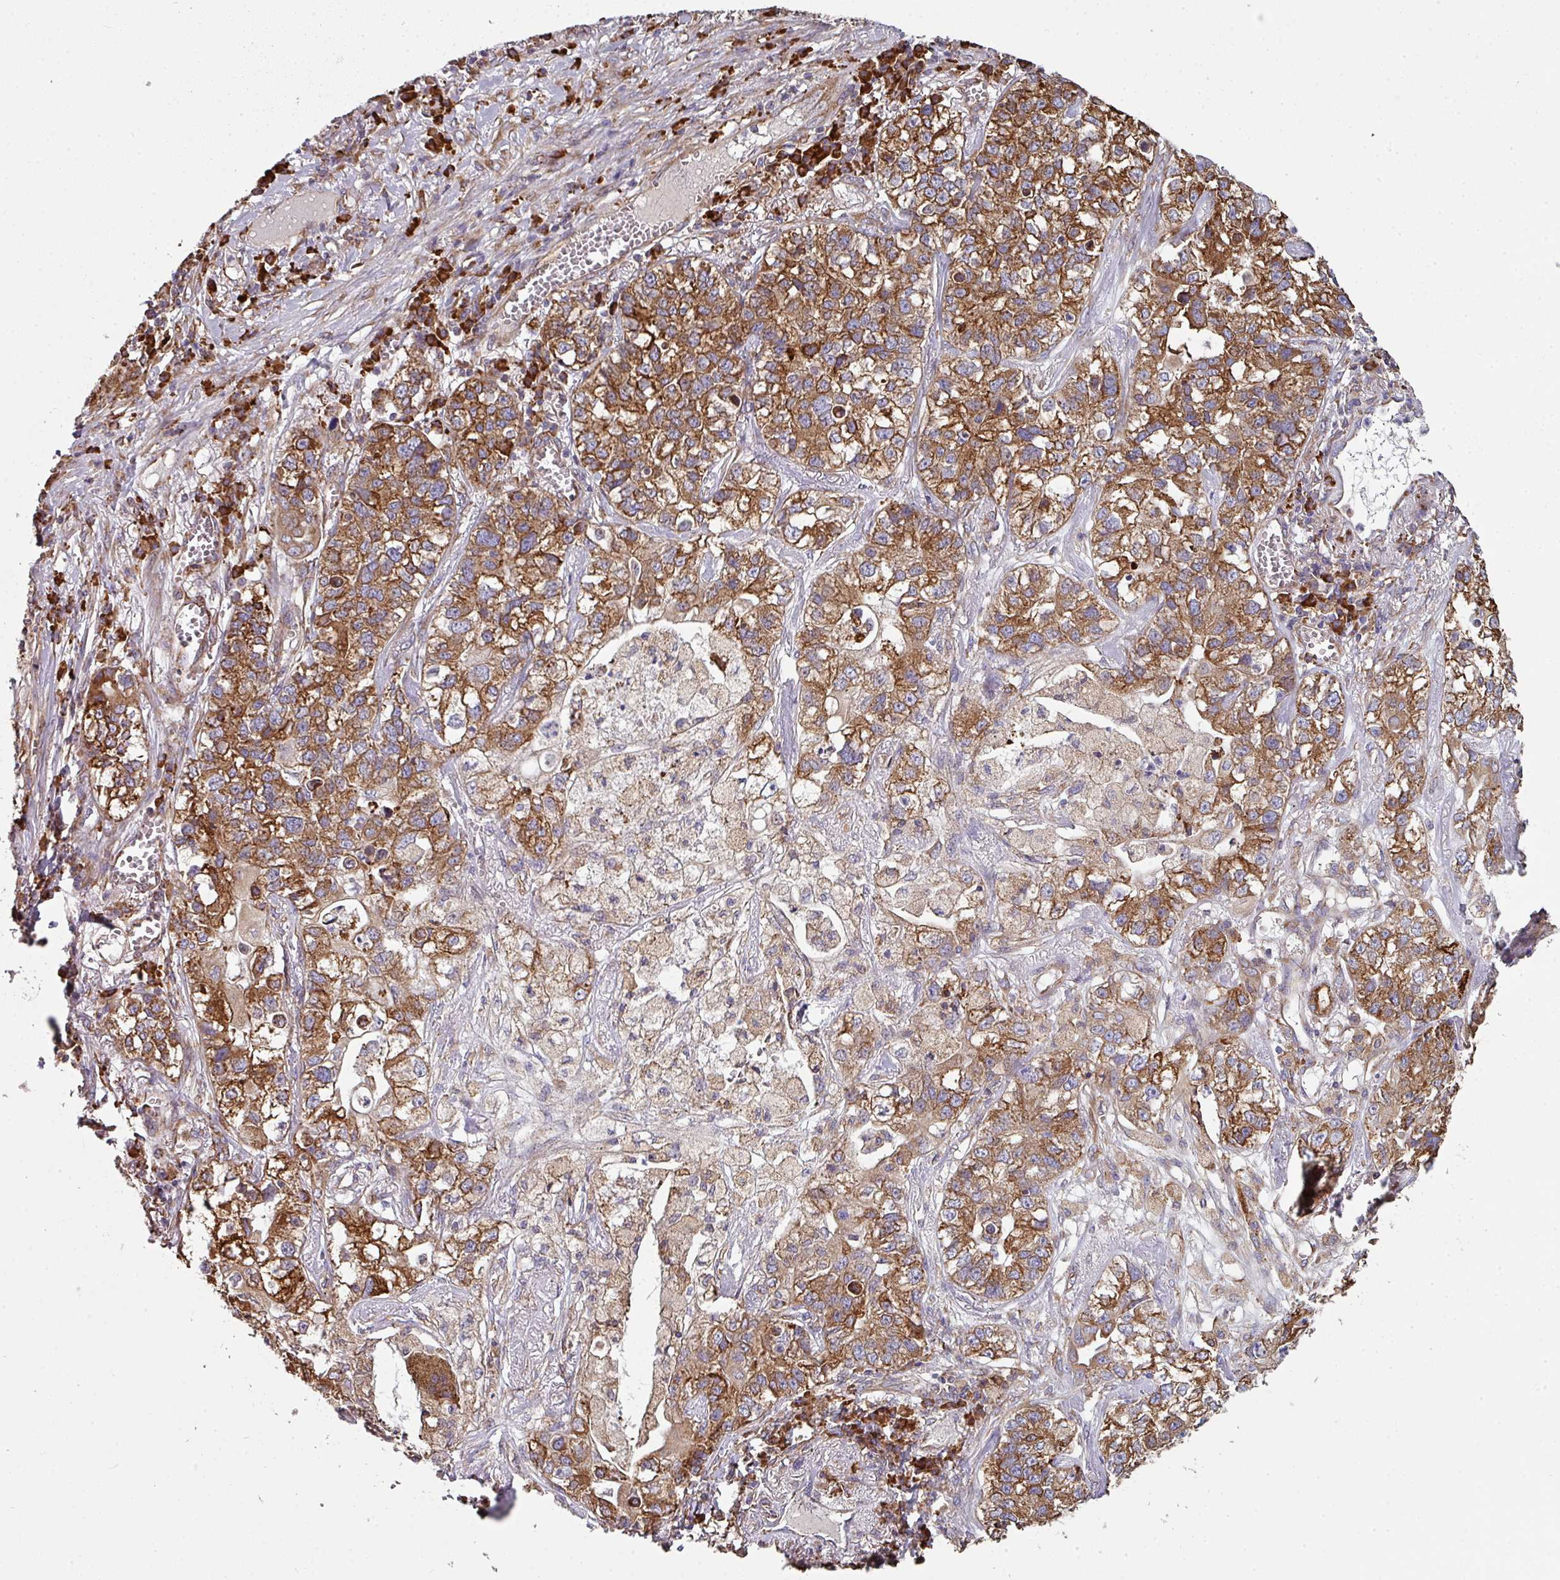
{"staining": {"intensity": "strong", "quantity": ">75%", "location": "cytoplasmic/membranous"}, "tissue": "lung cancer", "cell_type": "Tumor cells", "image_type": "cancer", "snomed": [{"axis": "morphology", "description": "Adenocarcinoma, NOS"}, {"axis": "topography", "description": "Lung"}], "caption": "Immunohistochemistry (IHC) (DAB) staining of lung cancer (adenocarcinoma) shows strong cytoplasmic/membranous protein positivity in approximately >75% of tumor cells.", "gene": "FAT4", "patient": {"sex": "male", "age": 49}}